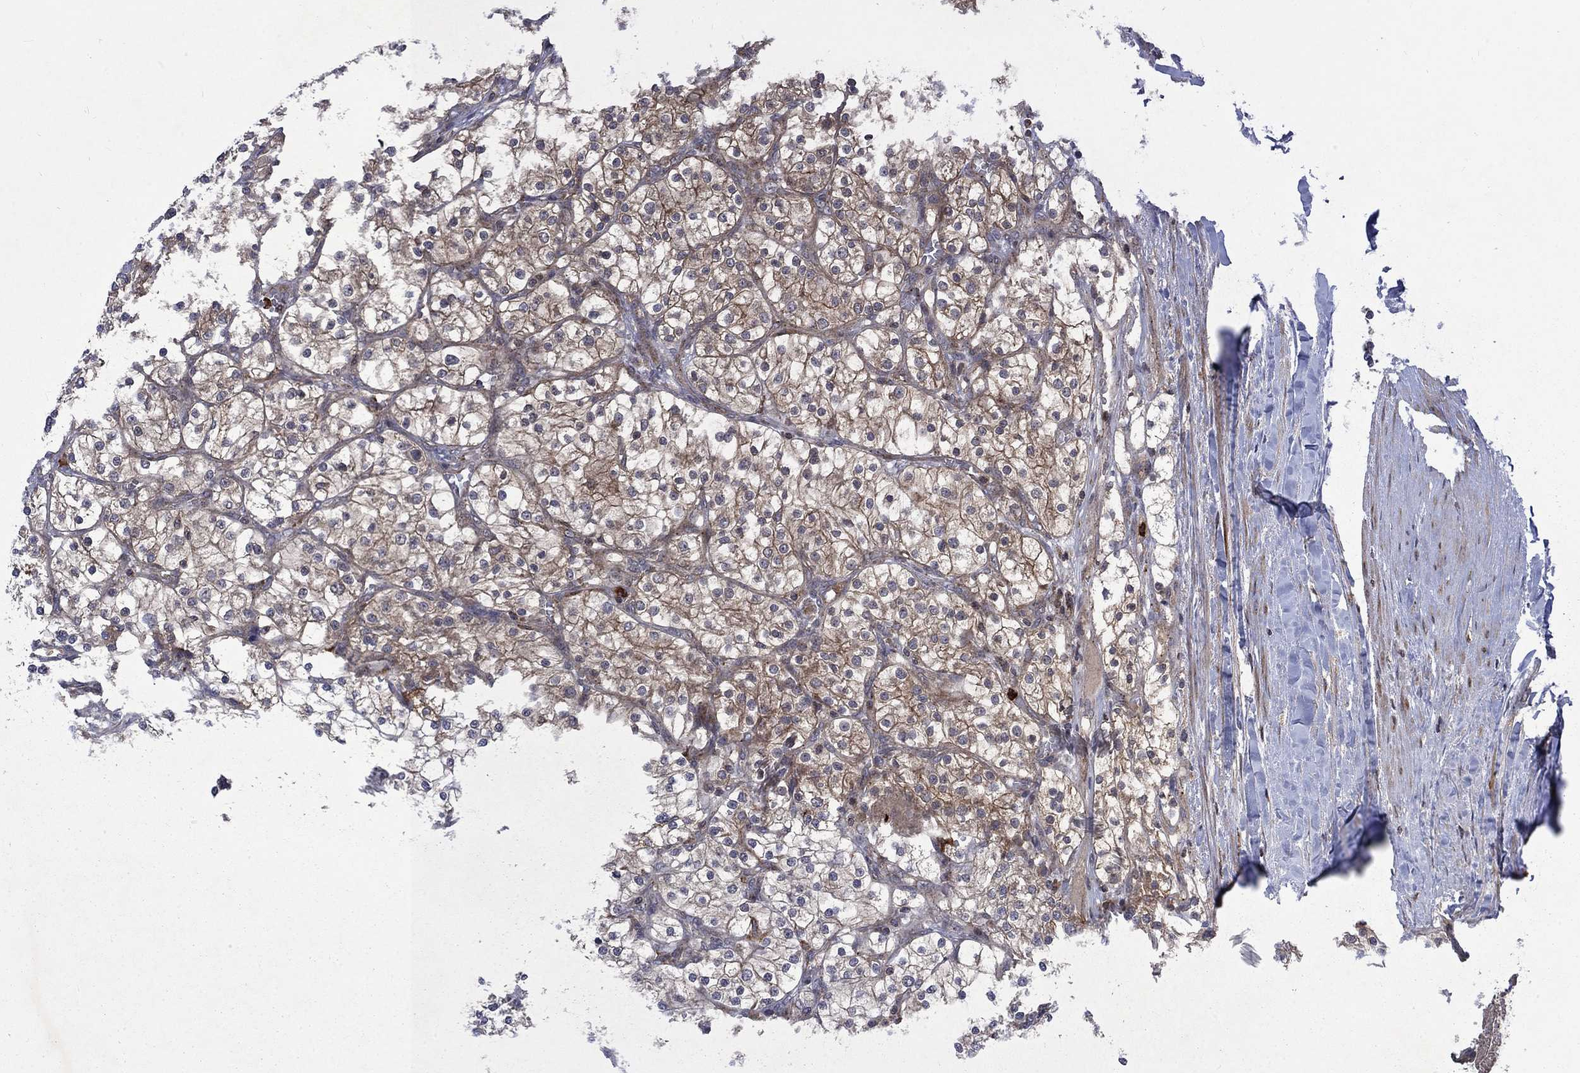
{"staining": {"intensity": "moderate", "quantity": "25%-75%", "location": "cytoplasmic/membranous"}, "tissue": "renal cancer", "cell_type": "Tumor cells", "image_type": "cancer", "snomed": [{"axis": "morphology", "description": "Adenocarcinoma, NOS"}, {"axis": "topography", "description": "Kidney"}], "caption": "Protein expression analysis of adenocarcinoma (renal) reveals moderate cytoplasmic/membranous expression in about 25%-75% of tumor cells. (DAB (3,3'-diaminobenzidine) IHC with brightfield microscopy, high magnification).", "gene": "TMEM33", "patient": {"sex": "male", "age": 80}}